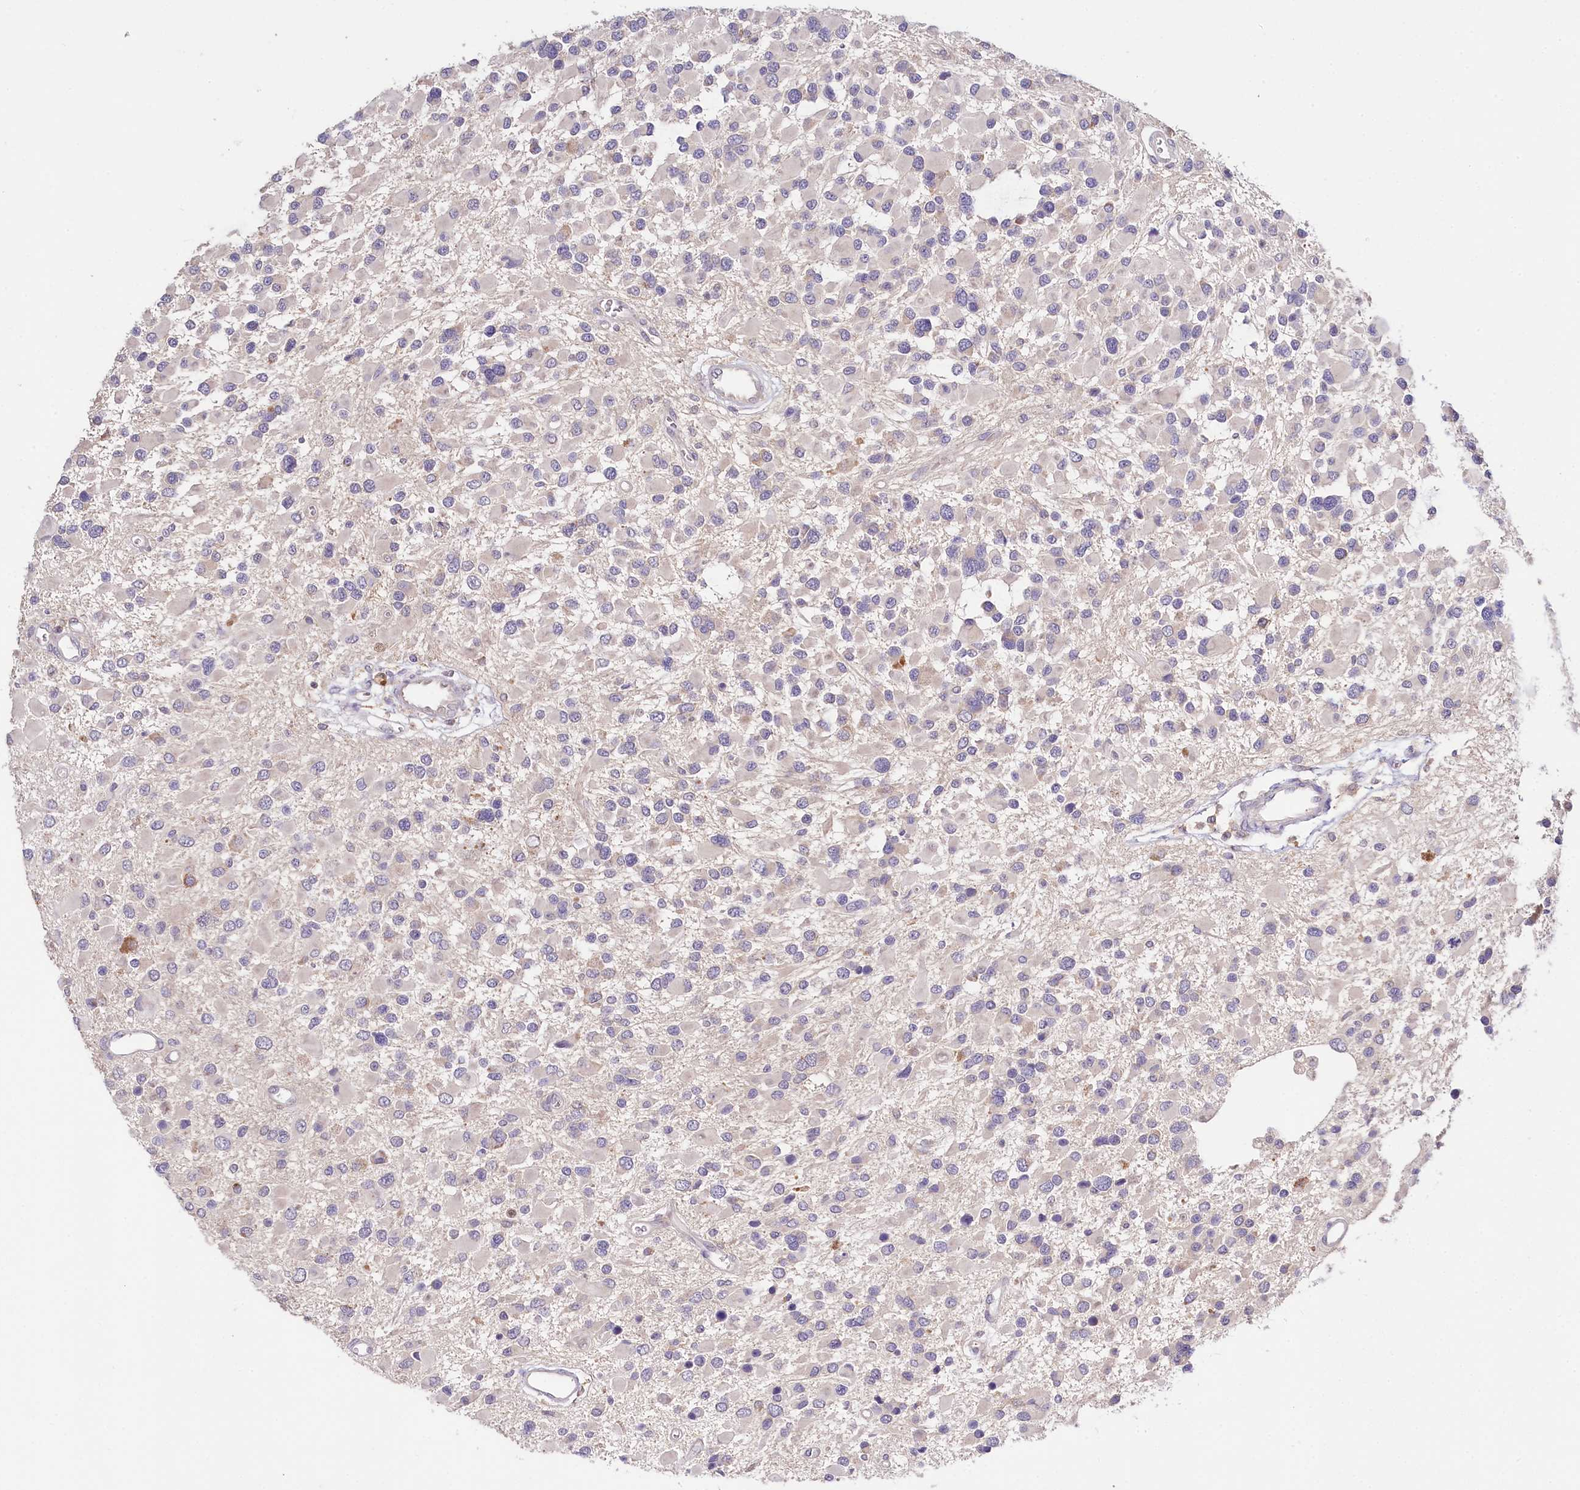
{"staining": {"intensity": "negative", "quantity": "none", "location": "none"}, "tissue": "glioma", "cell_type": "Tumor cells", "image_type": "cancer", "snomed": [{"axis": "morphology", "description": "Glioma, malignant, High grade"}, {"axis": "topography", "description": "Brain"}], "caption": "Tumor cells are negative for brown protein staining in glioma.", "gene": "DAPK1", "patient": {"sex": "male", "age": 53}}